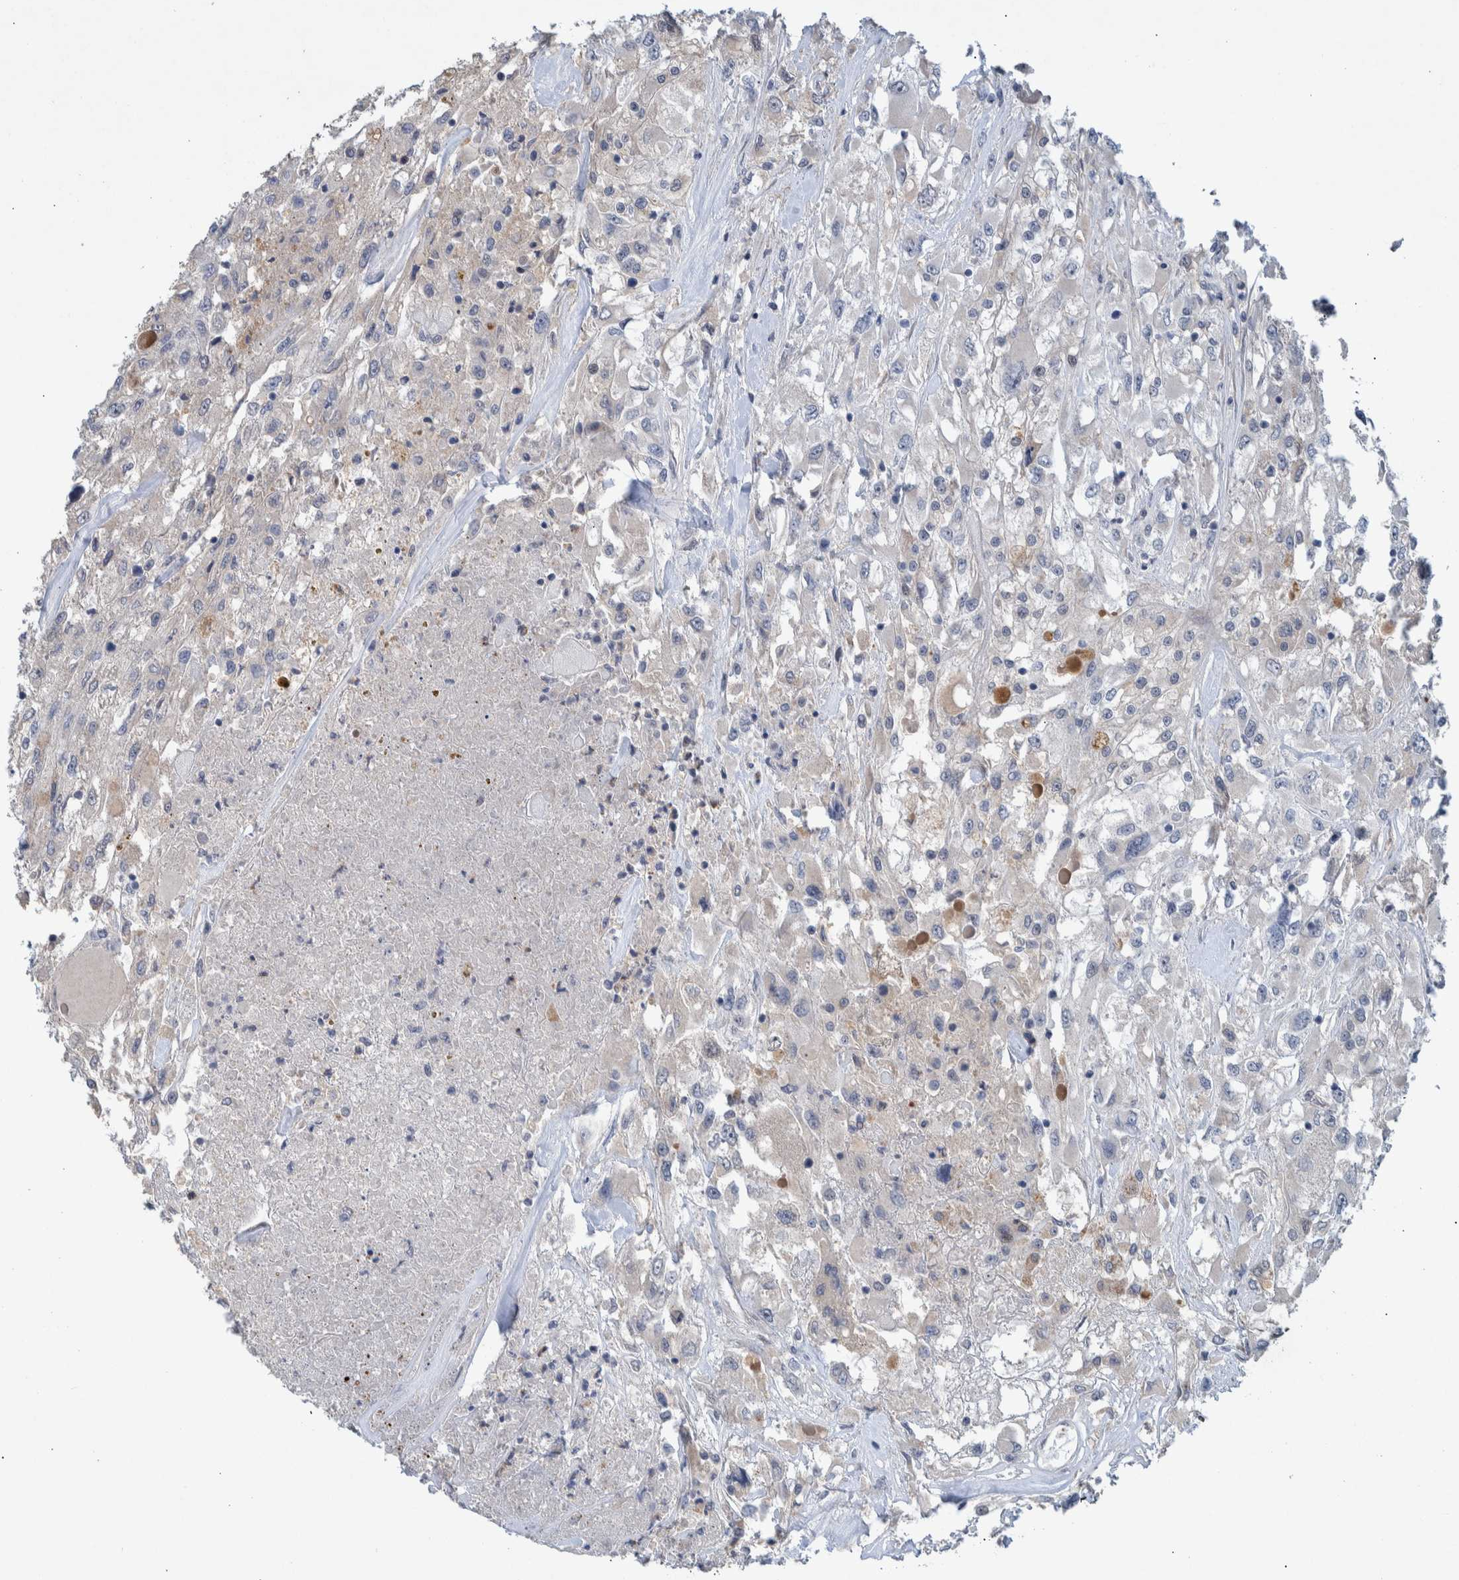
{"staining": {"intensity": "negative", "quantity": "none", "location": "none"}, "tissue": "renal cancer", "cell_type": "Tumor cells", "image_type": "cancer", "snomed": [{"axis": "morphology", "description": "Adenocarcinoma, NOS"}, {"axis": "topography", "description": "Kidney"}], "caption": "Immunohistochemical staining of human renal adenocarcinoma demonstrates no significant positivity in tumor cells.", "gene": "ESRP1", "patient": {"sex": "female", "age": 52}}